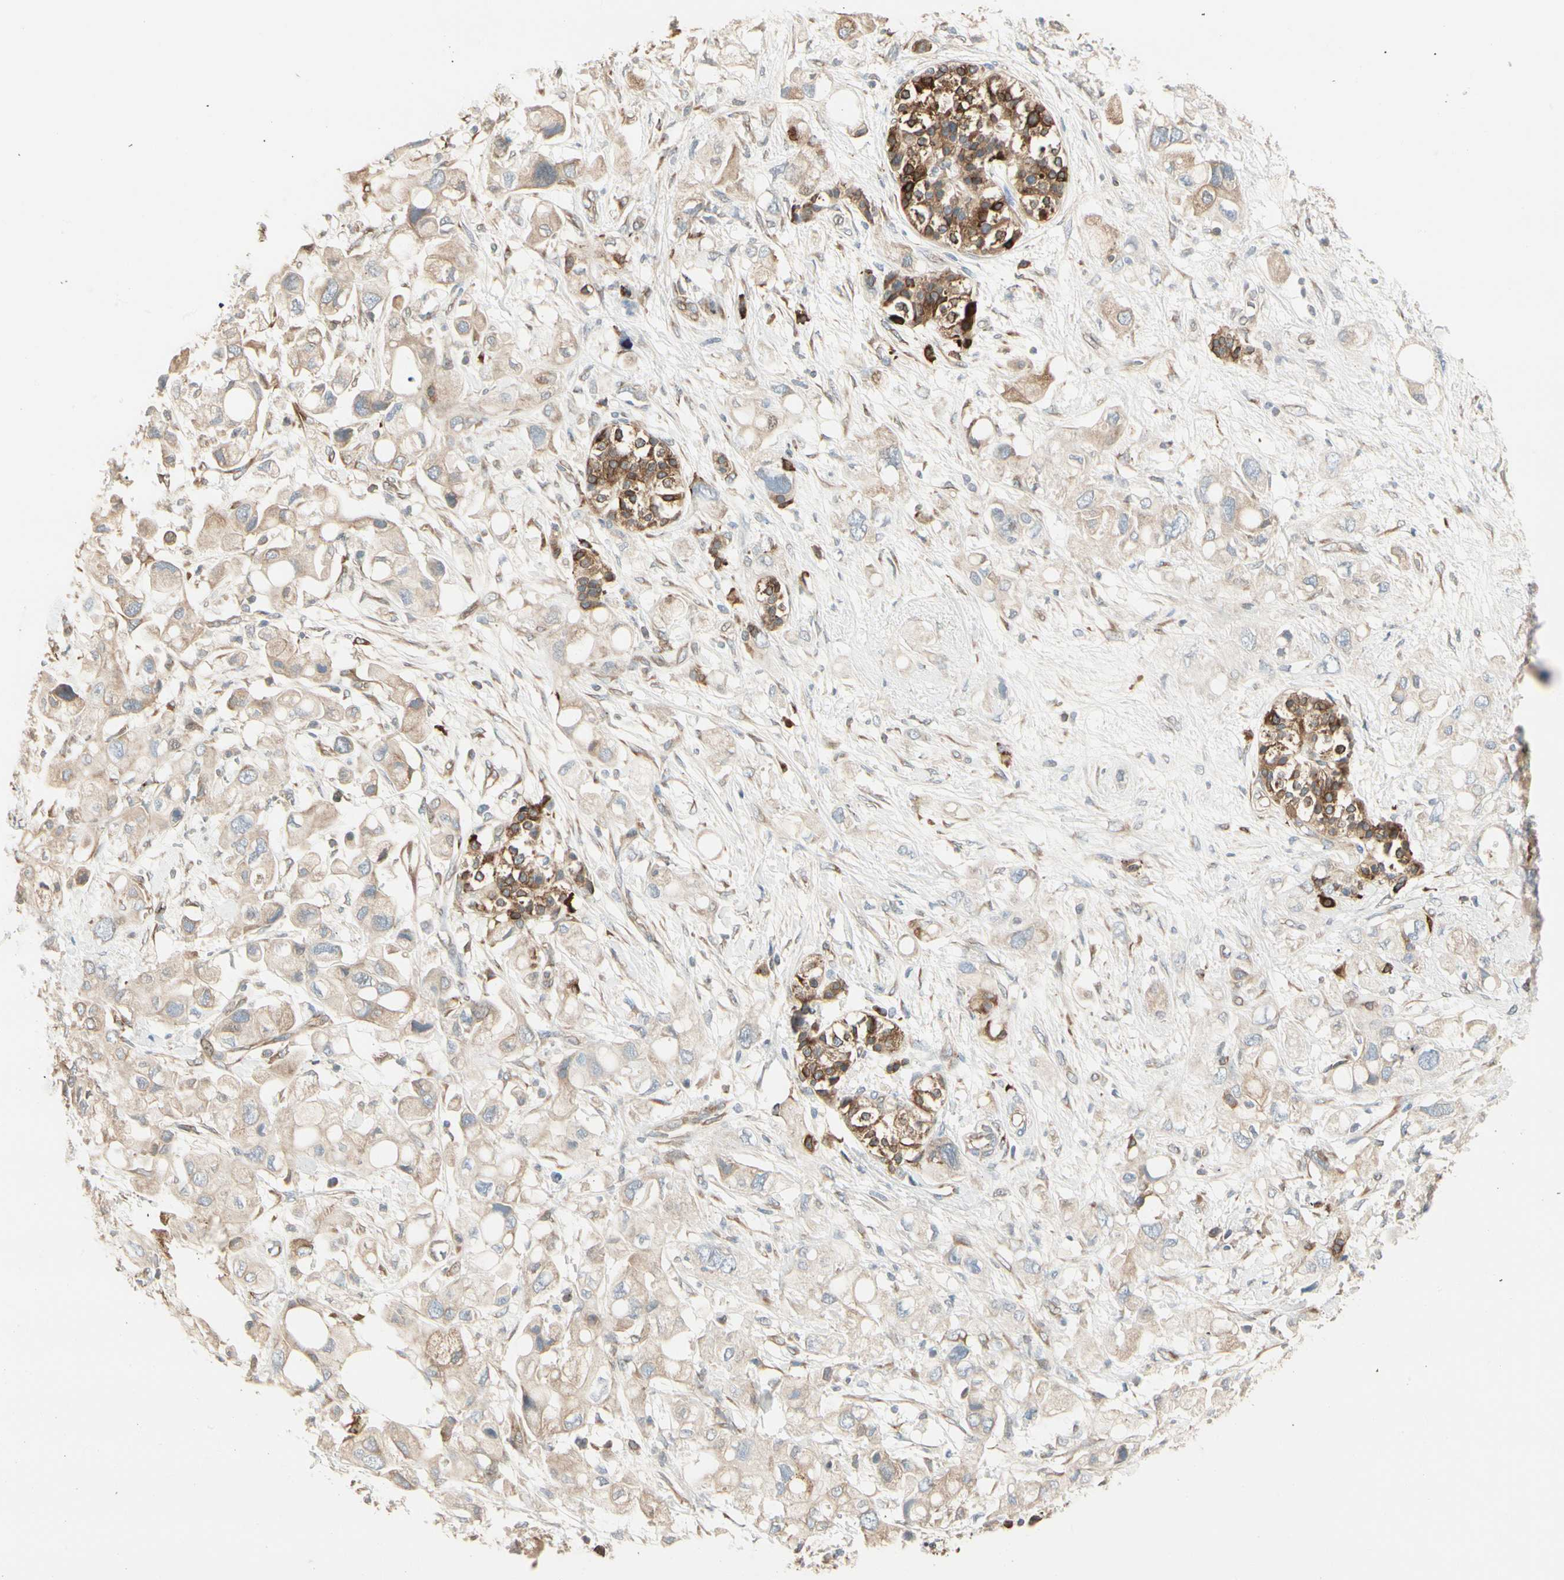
{"staining": {"intensity": "moderate", "quantity": ">75%", "location": "cytoplasmic/membranous"}, "tissue": "pancreatic cancer", "cell_type": "Tumor cells", "image_type": "cancer", "snomed": [{"axis": "morphology", "description": "Adenocarcinoma, NOS"}, {"axis": "topography", "description": "Pancreas"}], "caption": "Pancreatic adenocarcinoma tissue displays moderate cytoplasmic/membranous expression in approximately >75% of tumor cells, visualized by immunohistochemistry.", "gene": "NUCB2", "patient": {"sex": "female", "age": 56}}